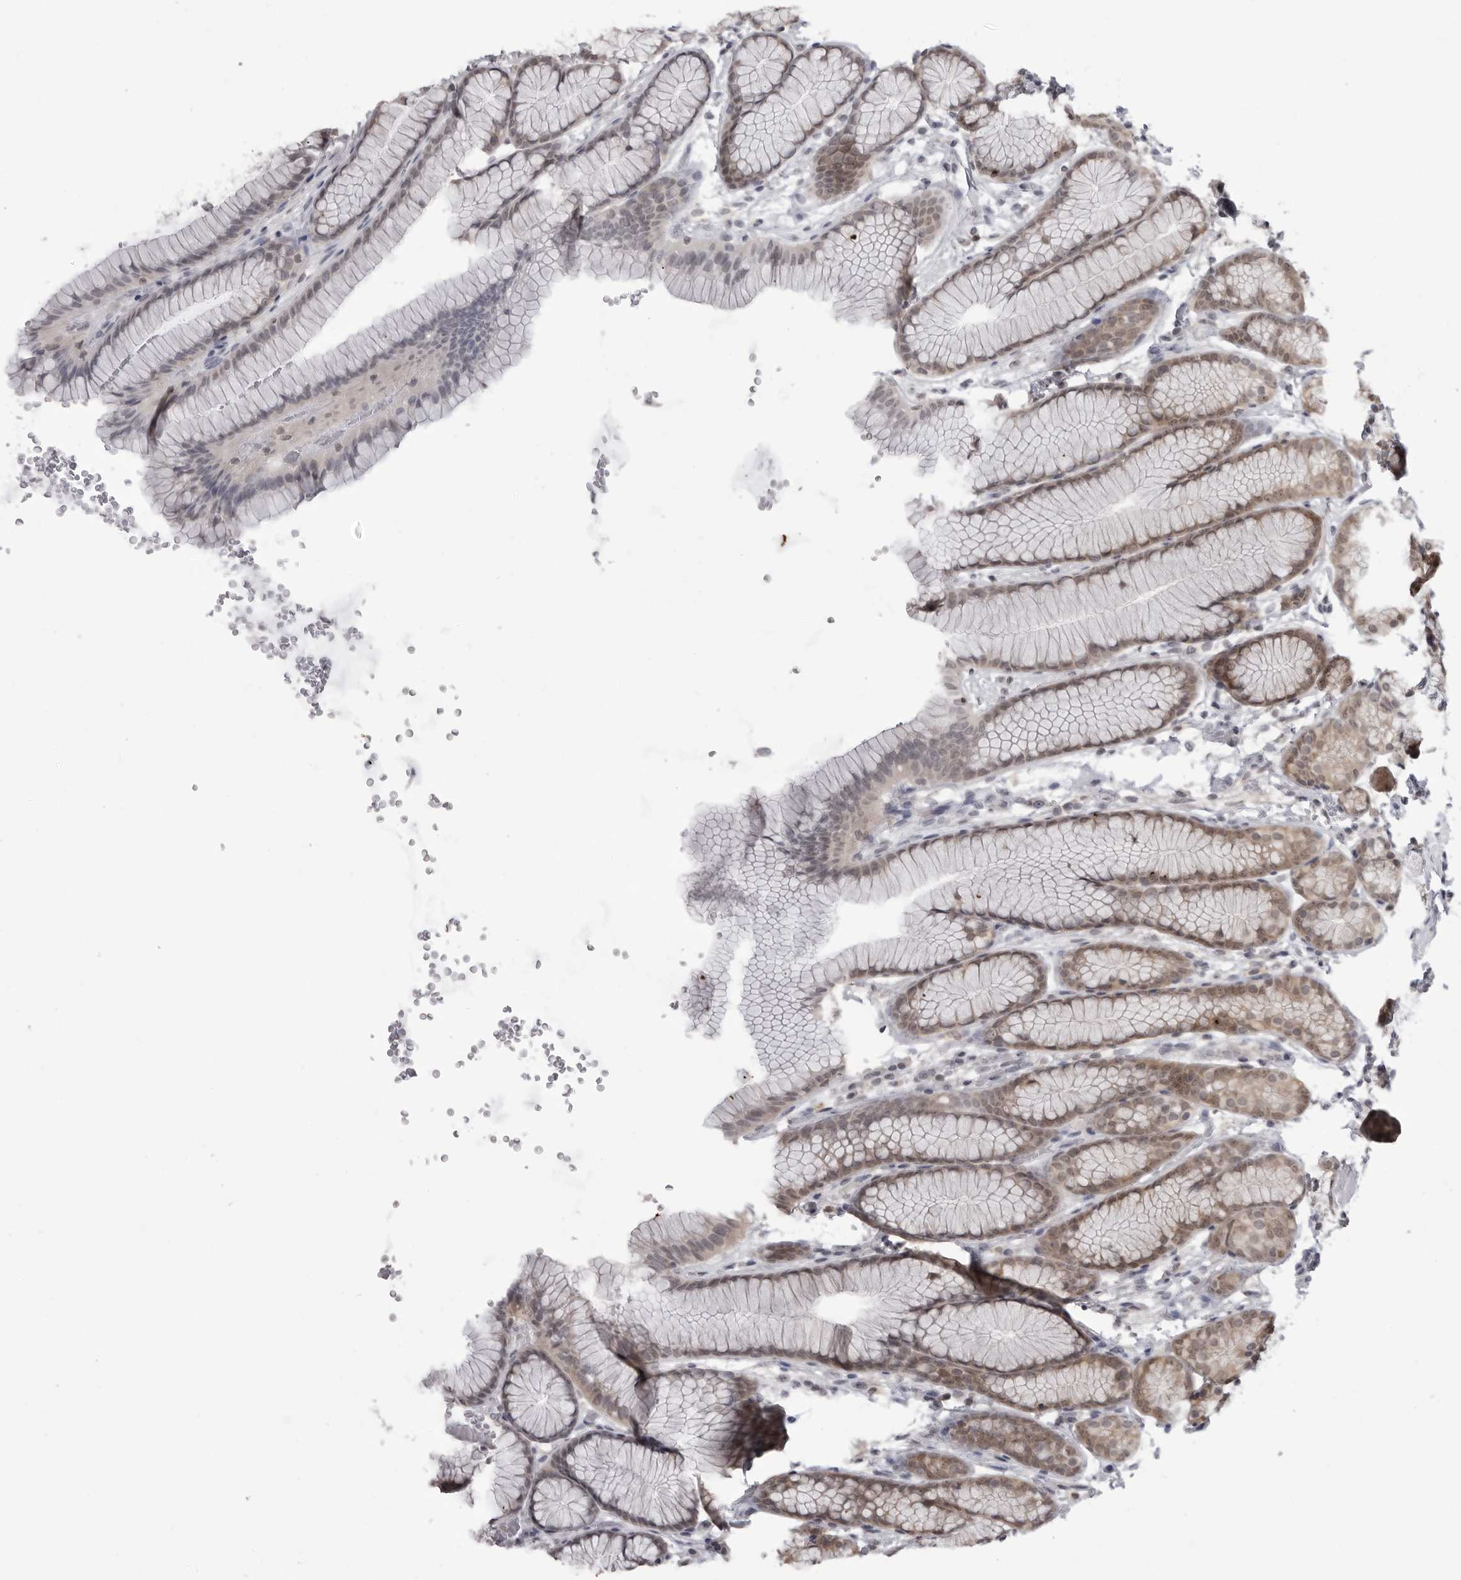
{"staining": {"intensity": "moderate", "quantity": "25%-75%", "location": "cytoplasmic/membranous,nuclear"}, "tissue": "stomach", "cell_type": "Glandular cells", "image_type": "normal", "snomed": [{"axis": "morphology", "description": "Normal tissue, NOS"}, {"axis": "topography", "description": "Stomach"}], "caption": "Stomach stained with immunohistochemistry (IHC) reveals moderate cytoplasmic/membranous,nuclear positivity in approximately 25%-75% of glandular cells.", "gene": "PDCL3", "patient": {"sex": "male", "age": 42}}